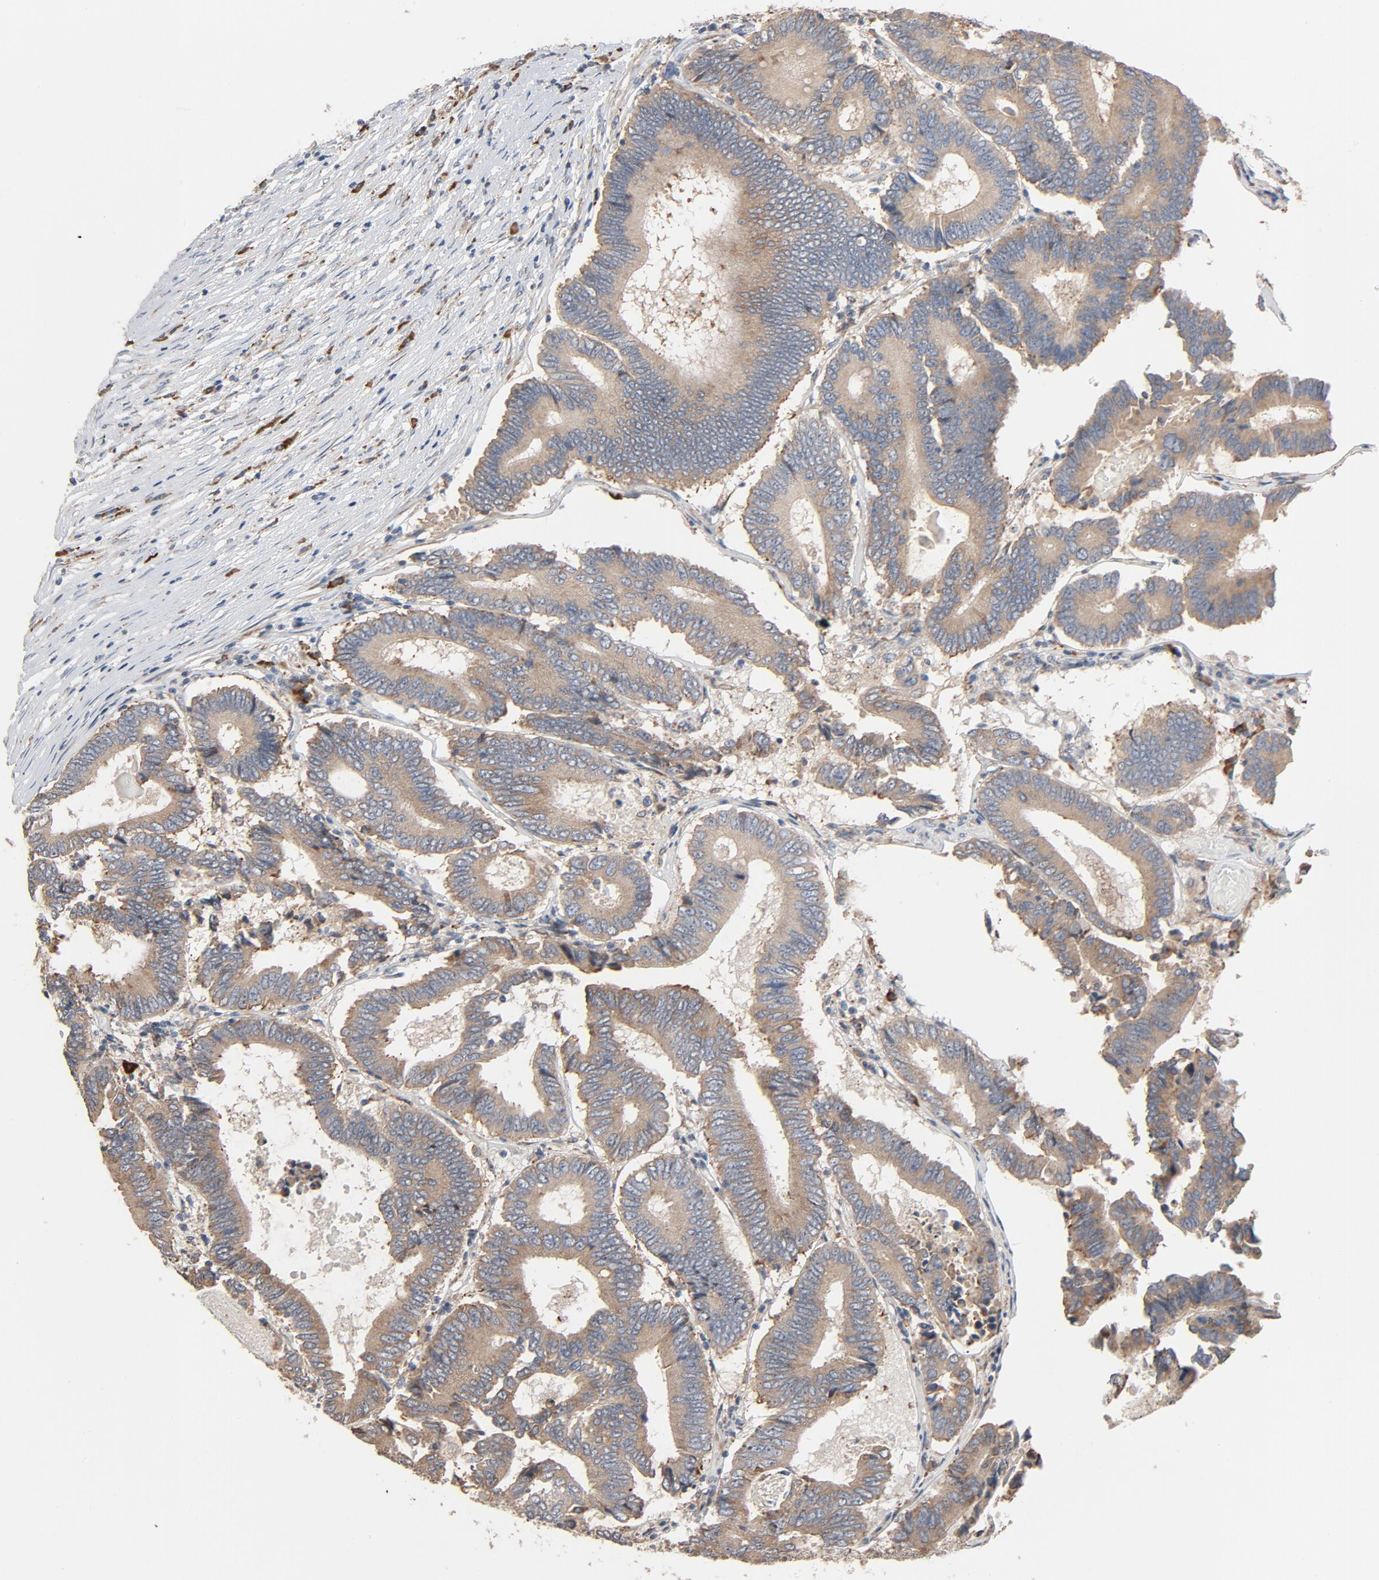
{"staining": {"intensity": "moderate", "quantity": ">75%", "location": "cytoplasmic/membranous"}, "tissue": "colorectal cancer", "cell_type": "Tumor cells", "image_type": "cancer", "snomed": [{"axis": "morphology", "description": "Adenocarcinoma, NOS"}, {"axis": "topography", "description": "Colon"}], "caption": "An immunohistochemistry histopathology image of neoplastic tissue is shown. Protein staining in brown highlights moderate cytoplasmic/membranous positivity in colorectal cancer within tumor cells. Using DAB (3,3'-diaminobenzidine) (brown) and hematoxylin (blue) stains, captured at high magnification using brightfield microscopy.", "gene": "TLR4", "patient": {"sex": "female", "age": 78}}